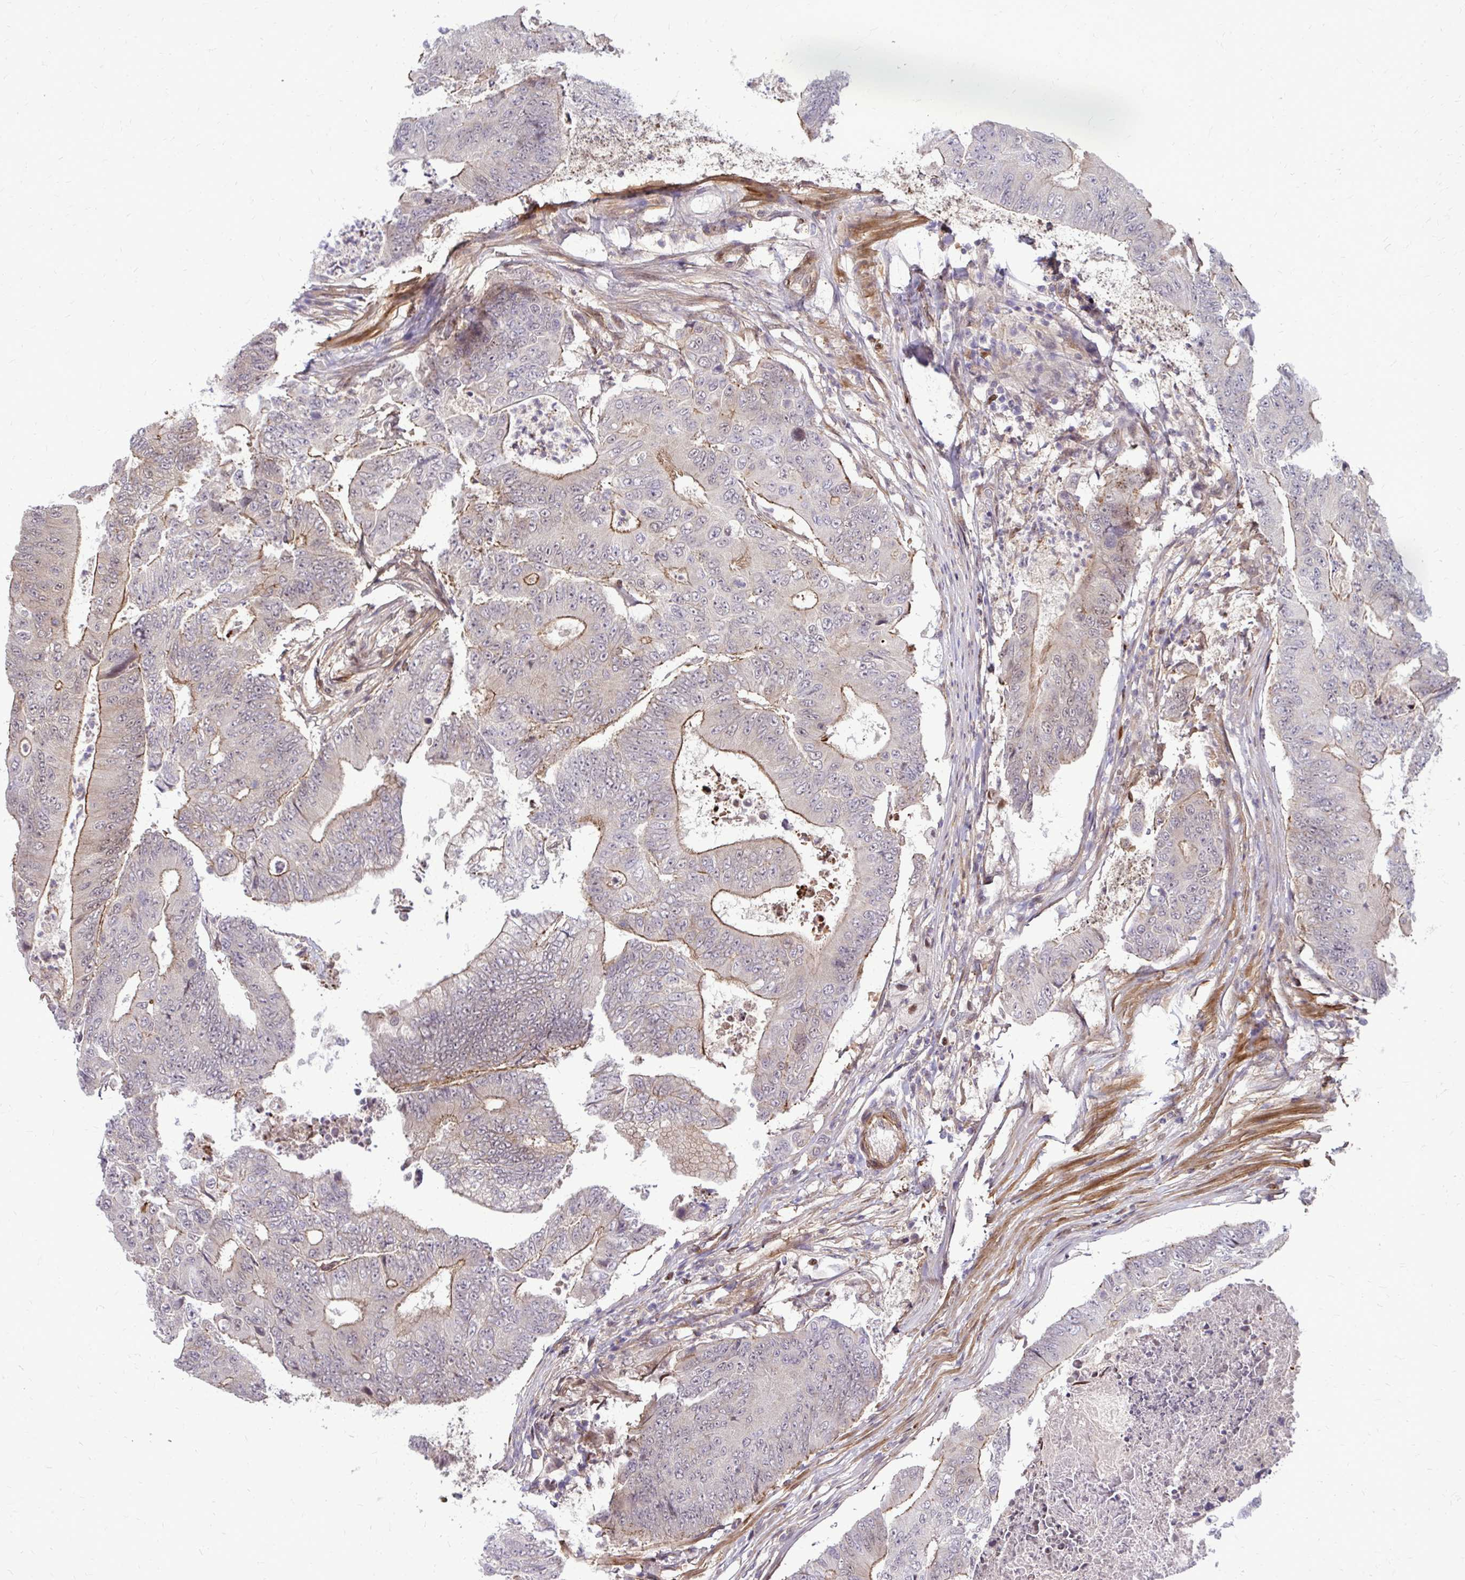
{"staining": {"intensity": "moderate", "quantity": "25%-75%", "location": "cytoplasmic/membranous"}, "tissue": "colorectal cancer", "cell_type": "Tumor cells", "image_type": "cancer", "snomed": [{"axis": "morphology", "description": "Adenocarcinoma, NOS"}, {"axis": "topography", "description": "Colon"}], "caption": "Approximately 25%-75% of tumor cells in human colorectal adenocarcinoma display moderate cytoplasmic/membranous protein positivity as visualized by brown immunohistochemical staining.", "gene": "TRIP6", "patient": {"sex": "female", "age": 48}}